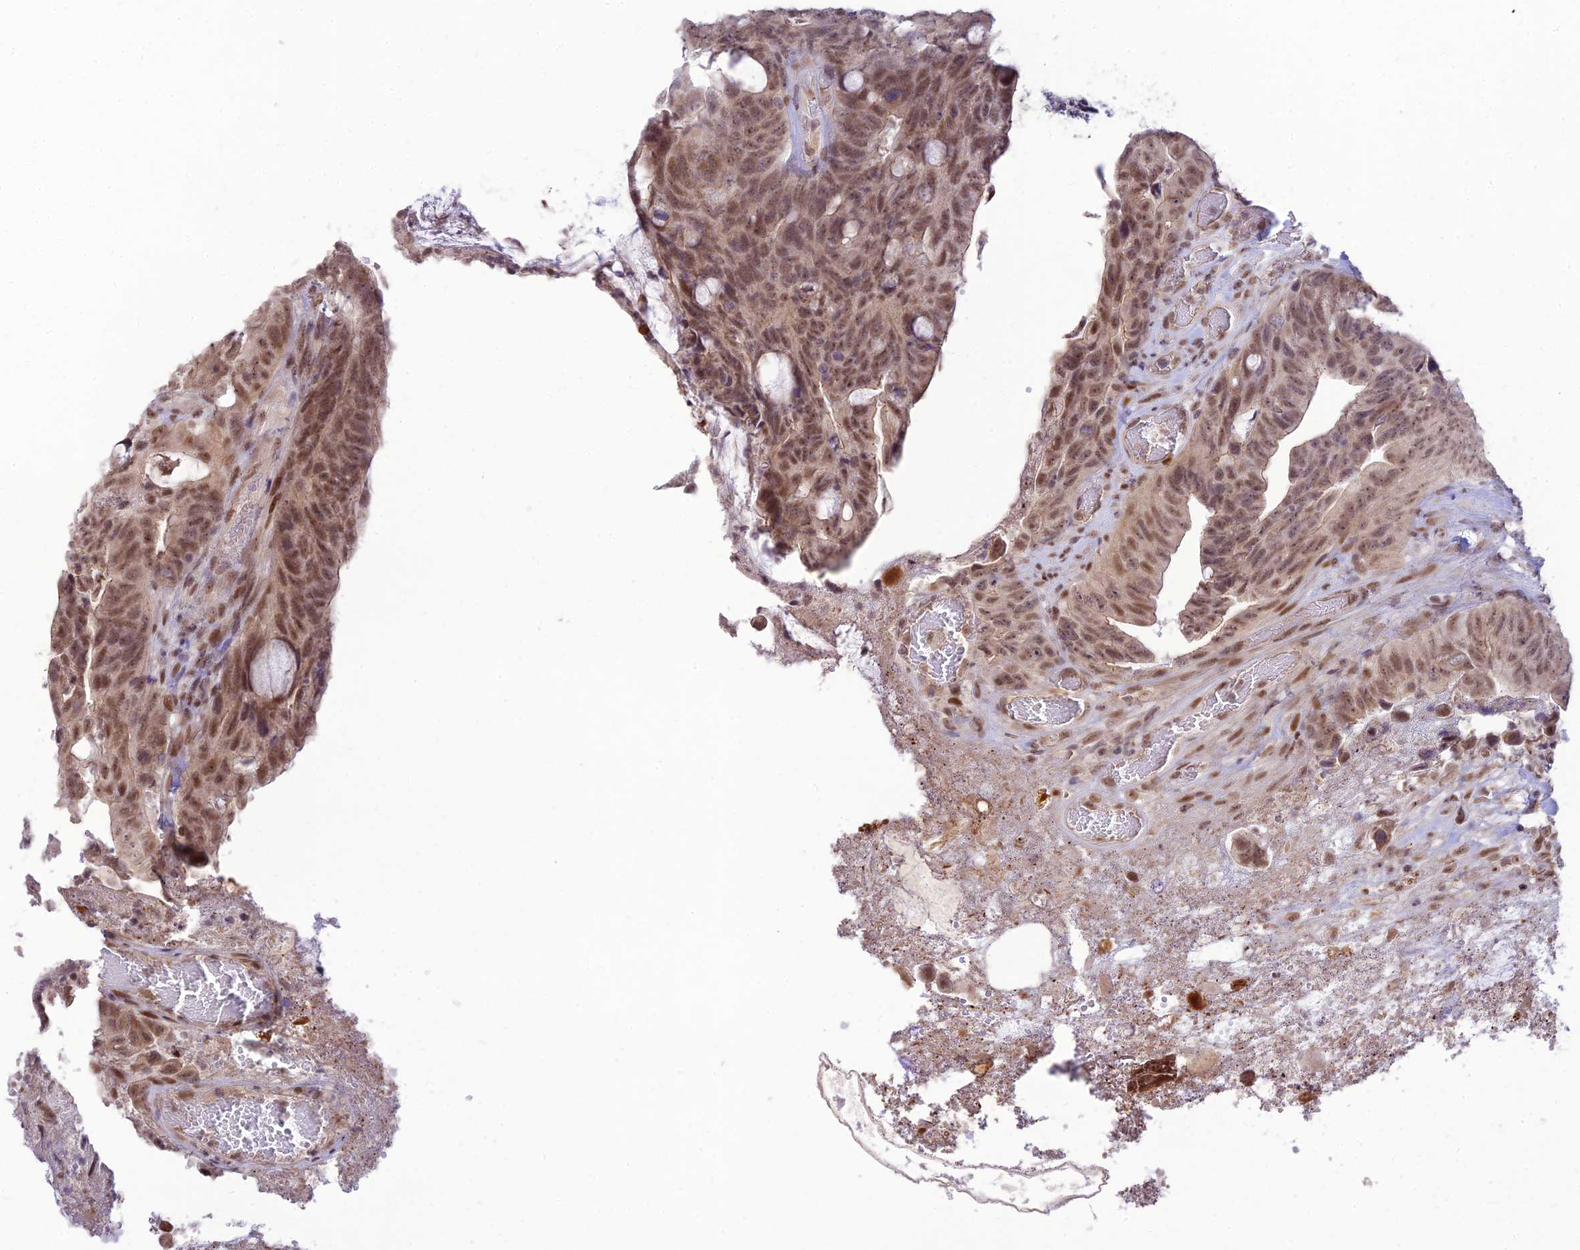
{"staining": {"intensity": "moderate", "quantity": ">75%", "location": "nuclear"}, "tissue": "colorectal cancer", "cell_type": "Tumor cells", "image_type": "cancer", "snomed": [{"axis": "morphology", "description": "Adenocarcinoma, NOS"}, {"axis": "topography", "description": "Colon"}], "caption": "Protein positivity by immunohistochemistry (IHC) displays moderate nuclear positivity in approximately >75% of tumor cells in colorectal cancer.", "gene": "MICOS13", "patient": {"sex": "female", "age": 82}}